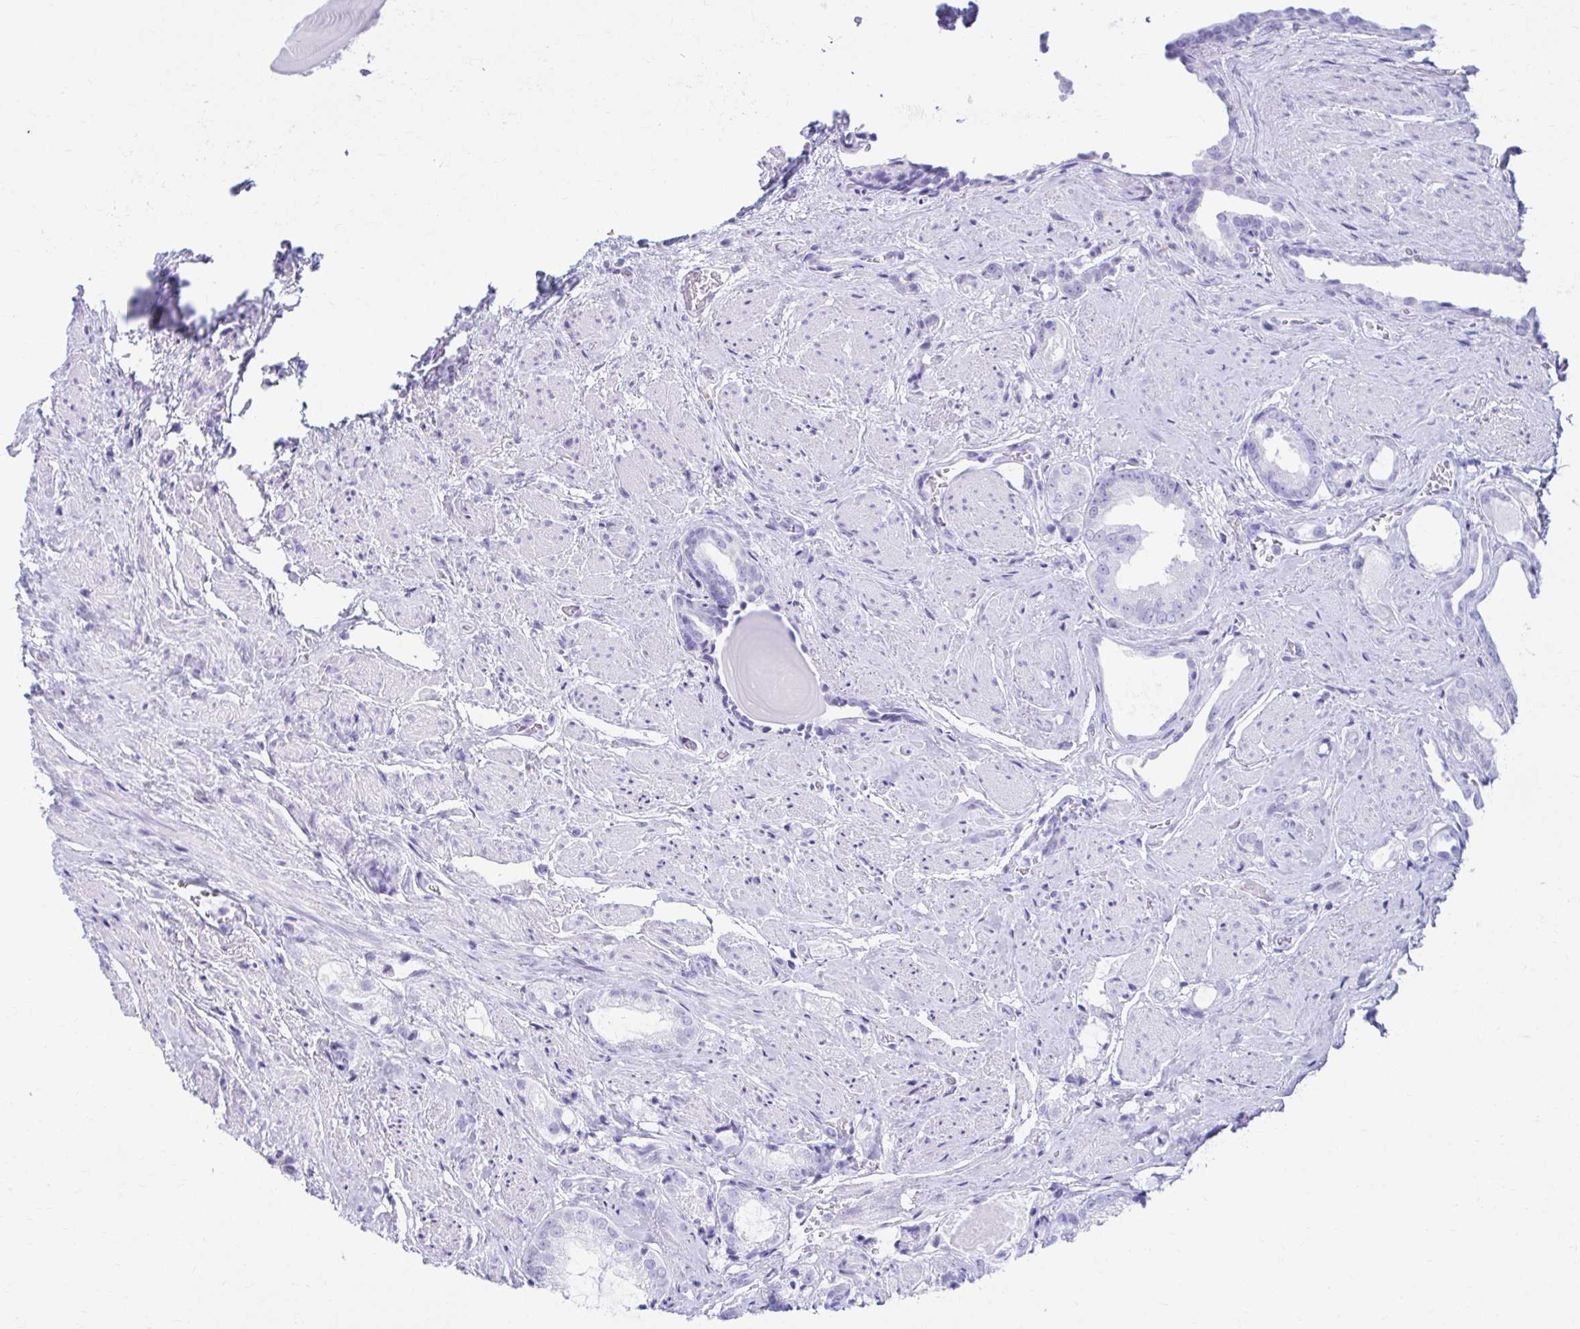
{"staining": {"intensity": "negative", "quantity": "none", "location": "none"}, "tissue": "prostate cancer", "cell_type": "Tumor cells", "image_type": "cancer", "snomed": [{"axis": "morphology", "description": "Adenocarcinoma, High grade"}, {"axis": "topography", "description": "Prostate"}], "caption": "IHC micrograph of prostate cancer stained for a protein (brown), which demonstrates no expression in tumor cells.", "gene": "ATP4B", "patient": {"sex": "male", "age": 65}}